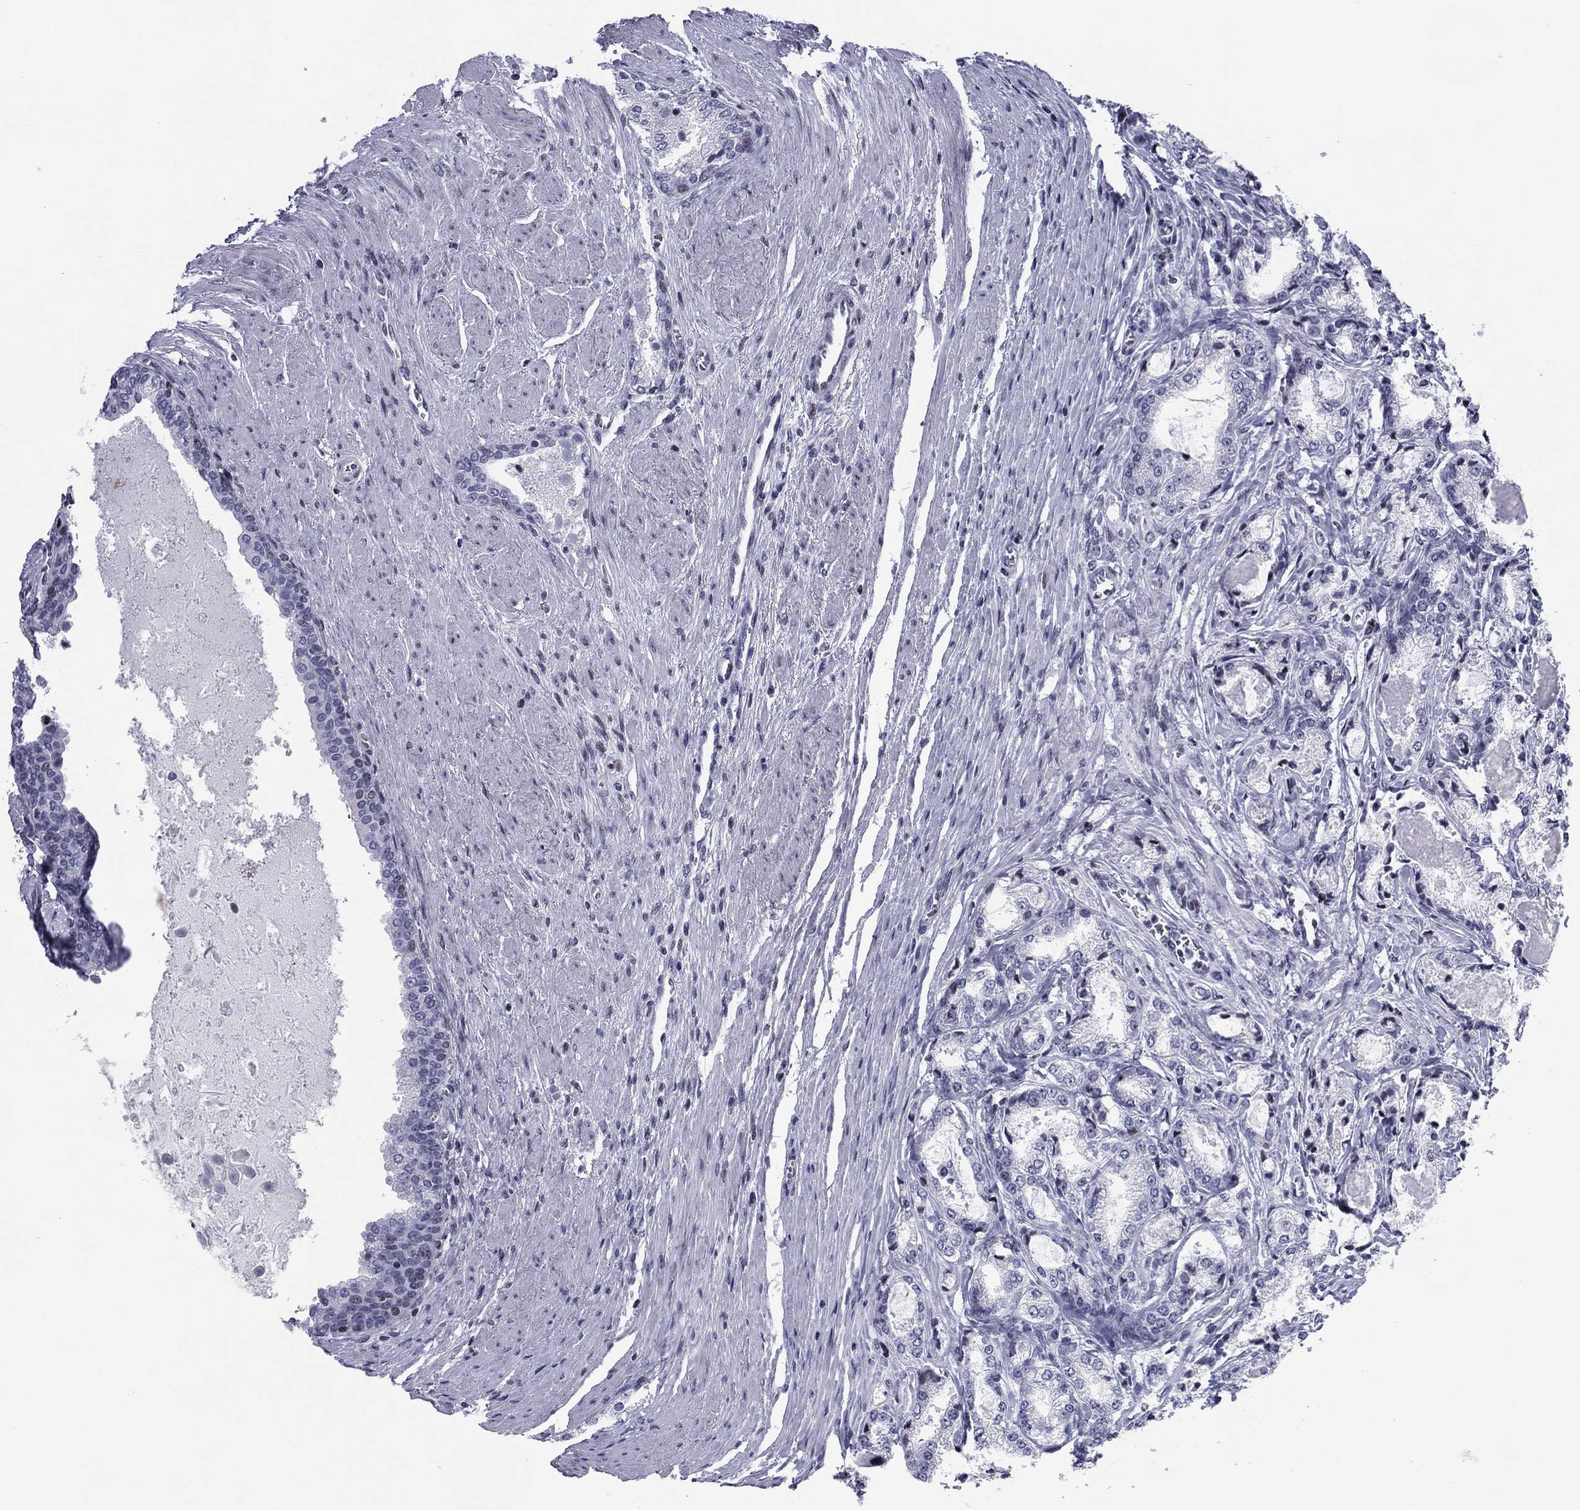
{"staining": {"intensity": "negative", "quantity": "none", "location": "none"}, "tissue": "prostate cancer", "cell_type": "Tumor cells", "image_type": "cancer", "snomed": [{"axis": "morphology", "description": "Adenocarcinoma, NOS"}, {"axis": "topography", "description": "Prostate and seminal vesicle, NOS"}, {"axis": "topography", "description": "Prostate"}], "caption": "Immunohistochemical staining of prostate adenocarcinoma exhibits no significant positivity in tumor cells.", "gene": "CCDC144A", "patient": {"sex": "male", "age": 62}}